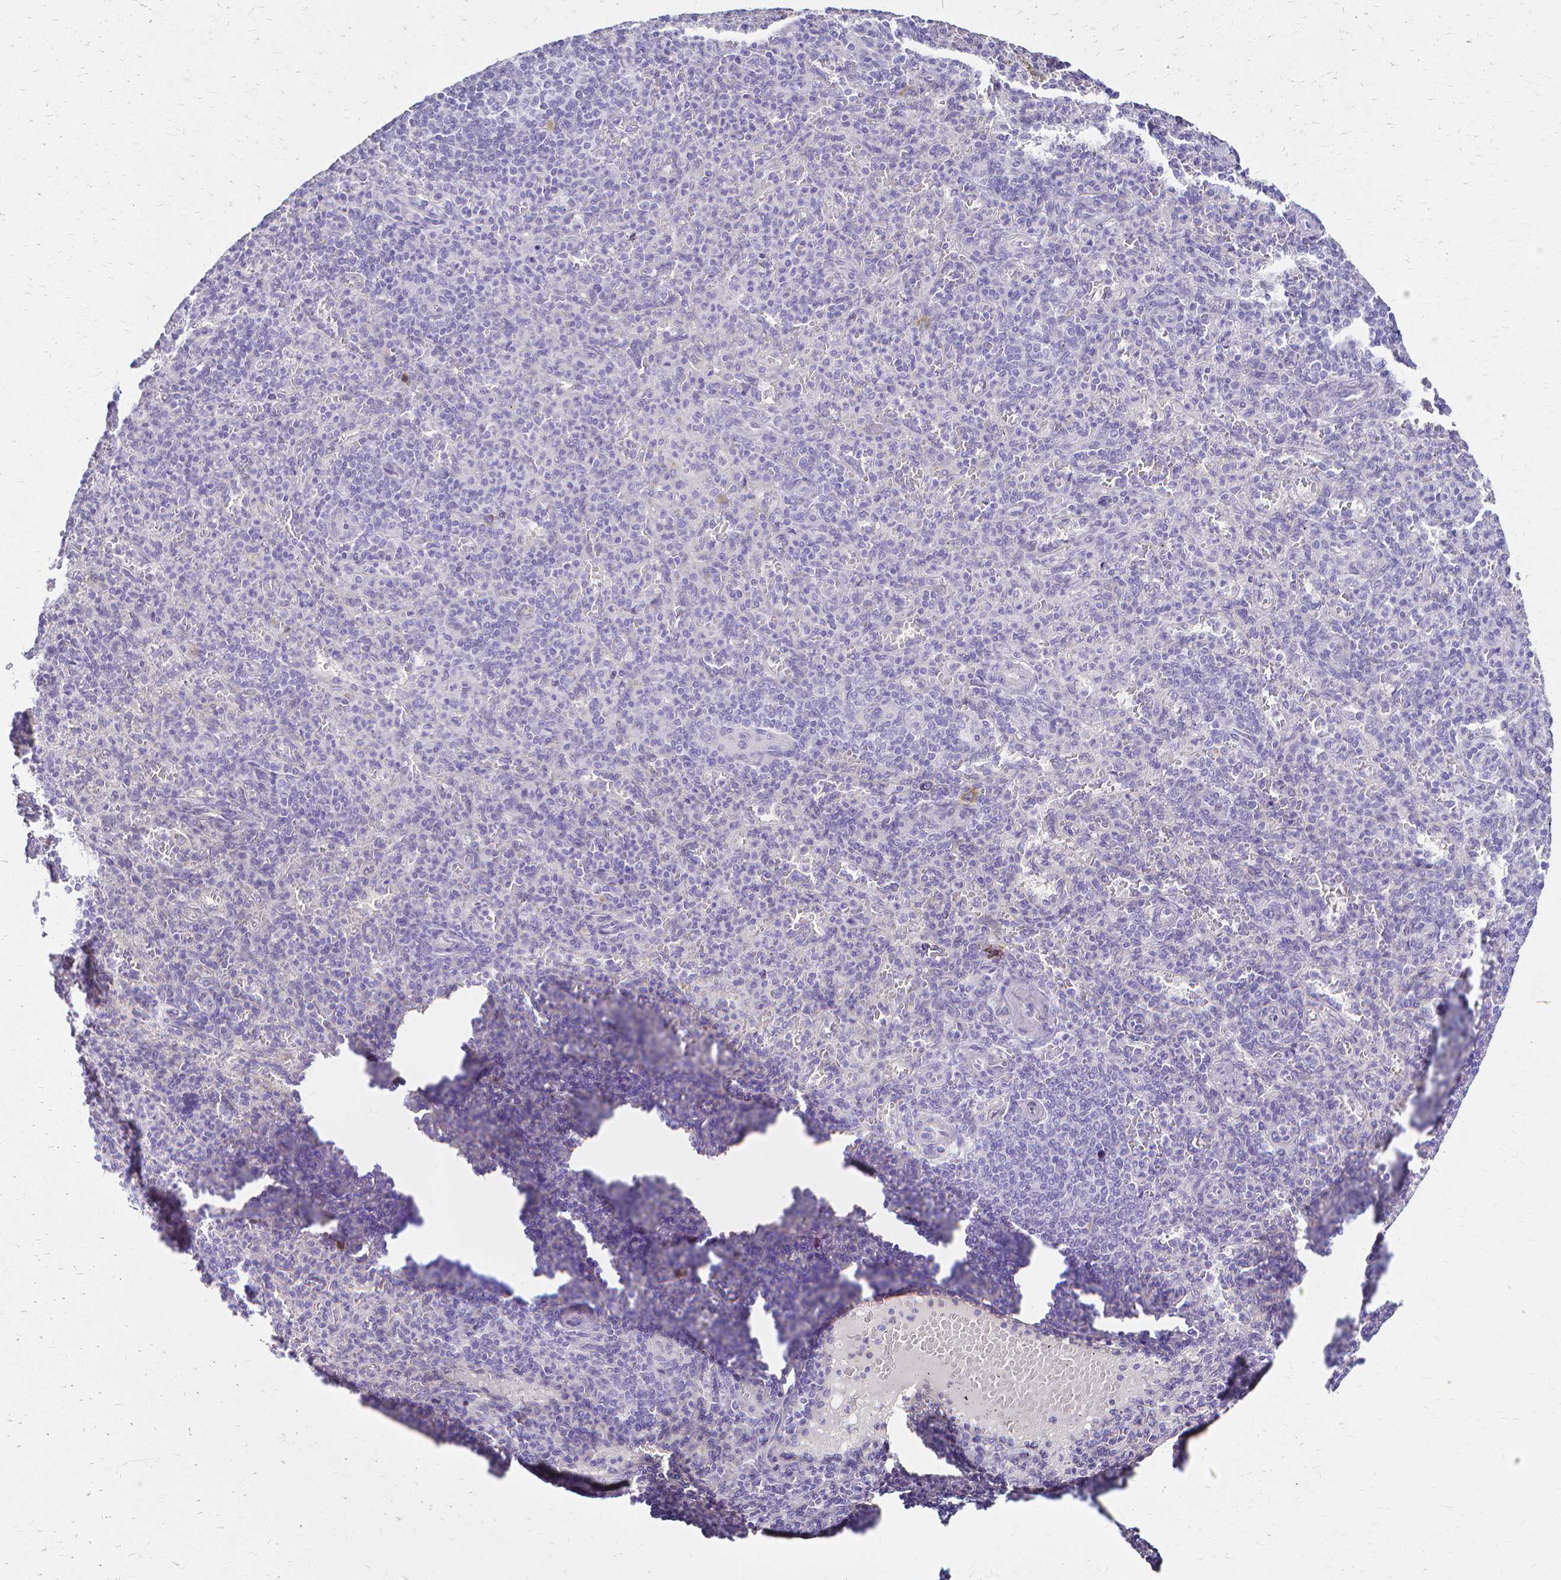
{"staining": {"intensity": "moderate", "quantity": "<25%", "location": "cytoplasmic/membranous"}, "tissue": "spleen", "cell_type": "Cells in red pulp", "image_type": "normal", "snomed": [{"axis": "morphology", "description": "Normal tissue, NOS"}, {"axis": "topography", "description": "Spleen"}], "caption": "Cells in red pulp show low levels of moderate cytoplasmic/membranous staining in about <25% of cells in normal human spleen.", "gene": "CCNB1", "patient": {"sex": "female", "age": 74}}